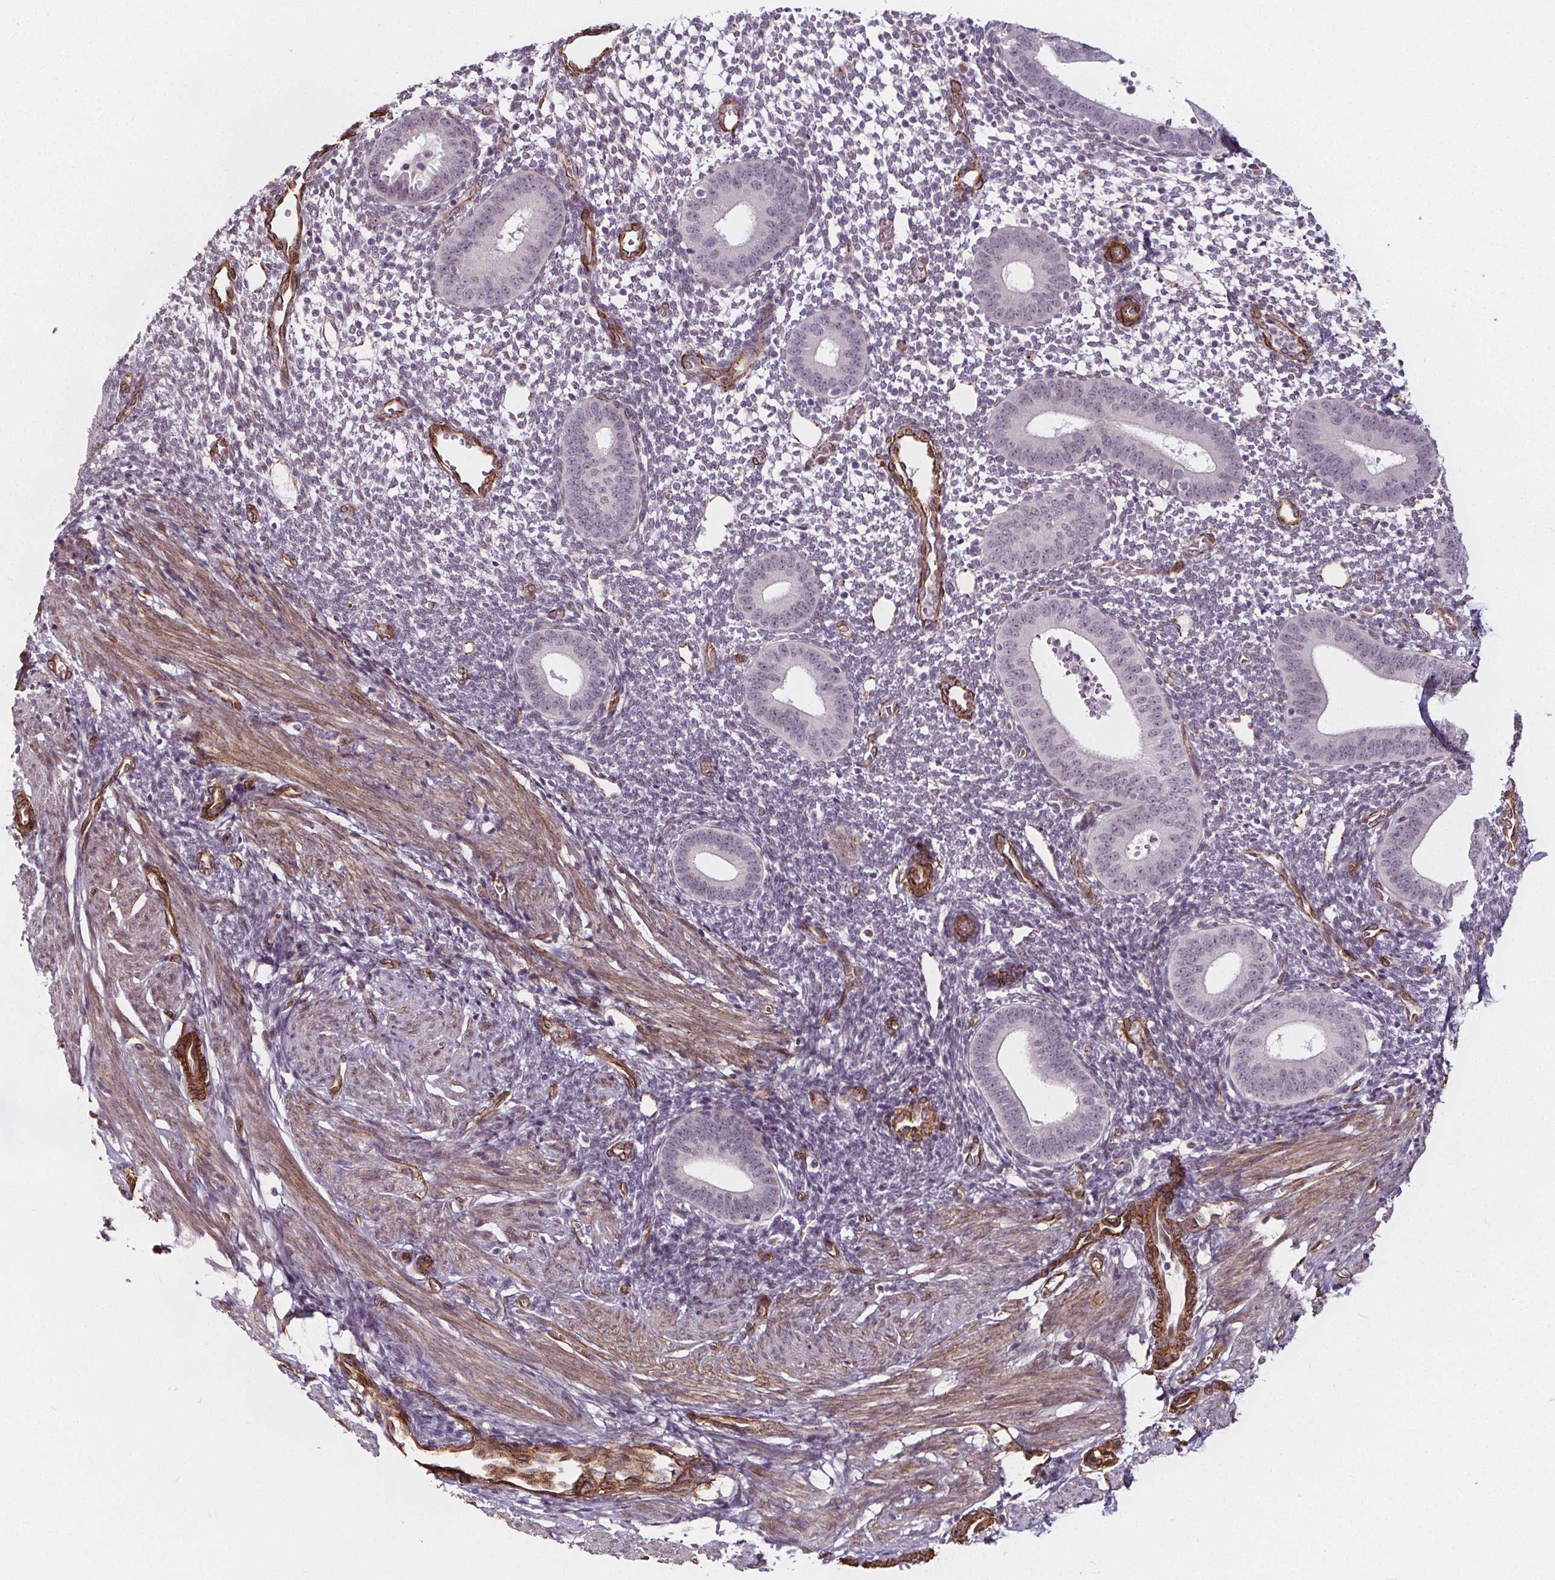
{"staining": {"intensity": "weak", "quantity": "<25%", "location": "cytoplasmic/membranous"}, "tissue": "endometrium", "cell_type": "Cells in endometrial stroma", "image_type": "normal", "snomed": [{"axis": "morphology", "description": "Normal tissue, NOS"}, {"axis": "topography", "description": "Endometrium"}], "caption": "DAB (3,3'-diaminobenzidine) immunohistochemical staining of unremarkable human endometrium displays no significant positivity in cells in endometrial stroma. Nuclei are stained in blue.", "gene": "HAS1", "patient": {"sex": "female", "age": 40}}